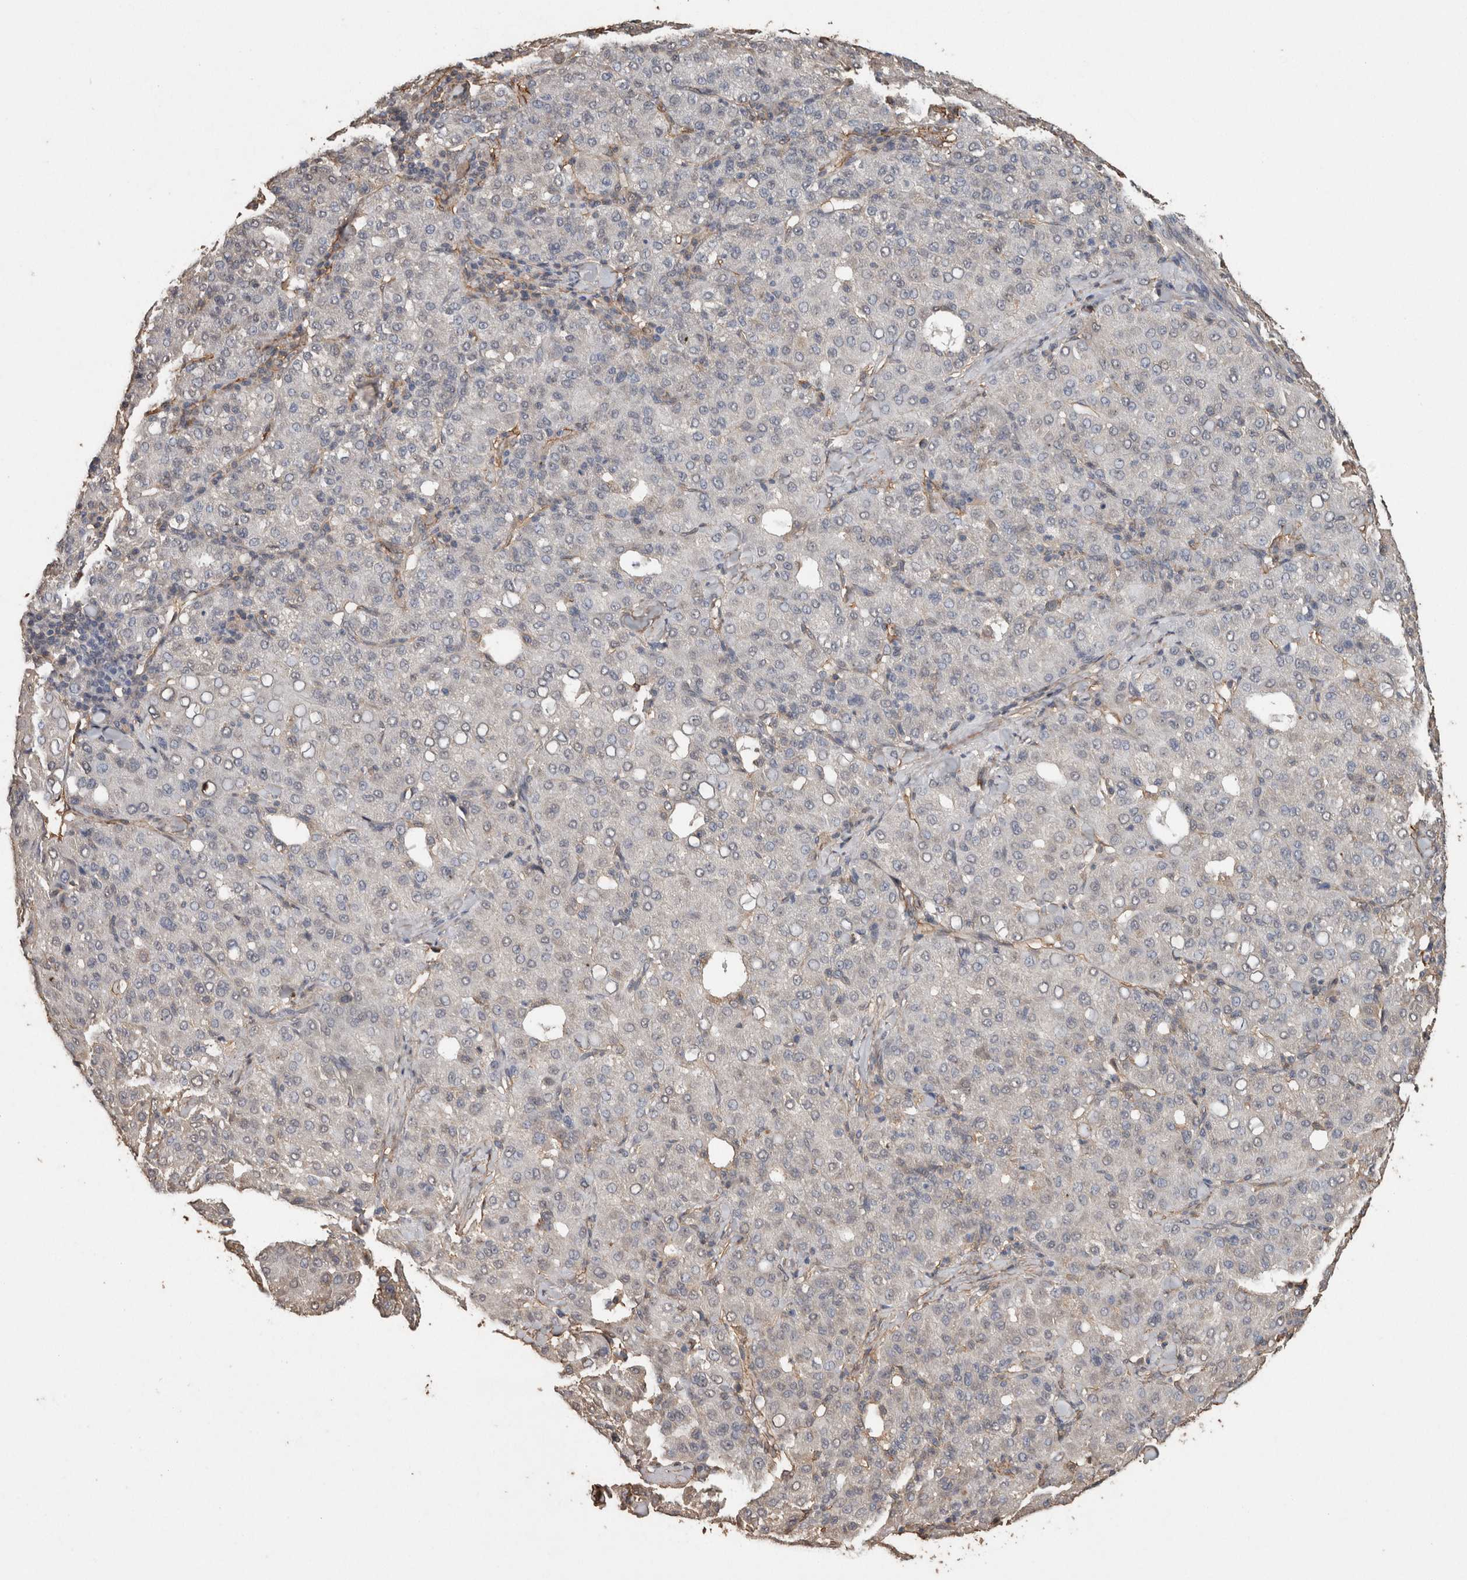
{"staining": {"intensity": "negative", "quantity": "none", "location": "none"}, "tissue": "liver cancer", "cell_type": "Tumor cells", "image_type": "cancer", "snomed": [{"axis": "morphology", "description": "Carcinoma, Hepatocellular, NOS"}, {"axis": "topography", "description": "Liver"}], "caption": "This micrograph is of liver cancer (hepatocellular carcinoma) stained with immunohistochemistry (IHC) to label a protein in brown with the nuclei are counter-stained blue. There is no expression in tumor cells.", "gene": "S100A10", "patient": {"sex": "male", "age": 65}}